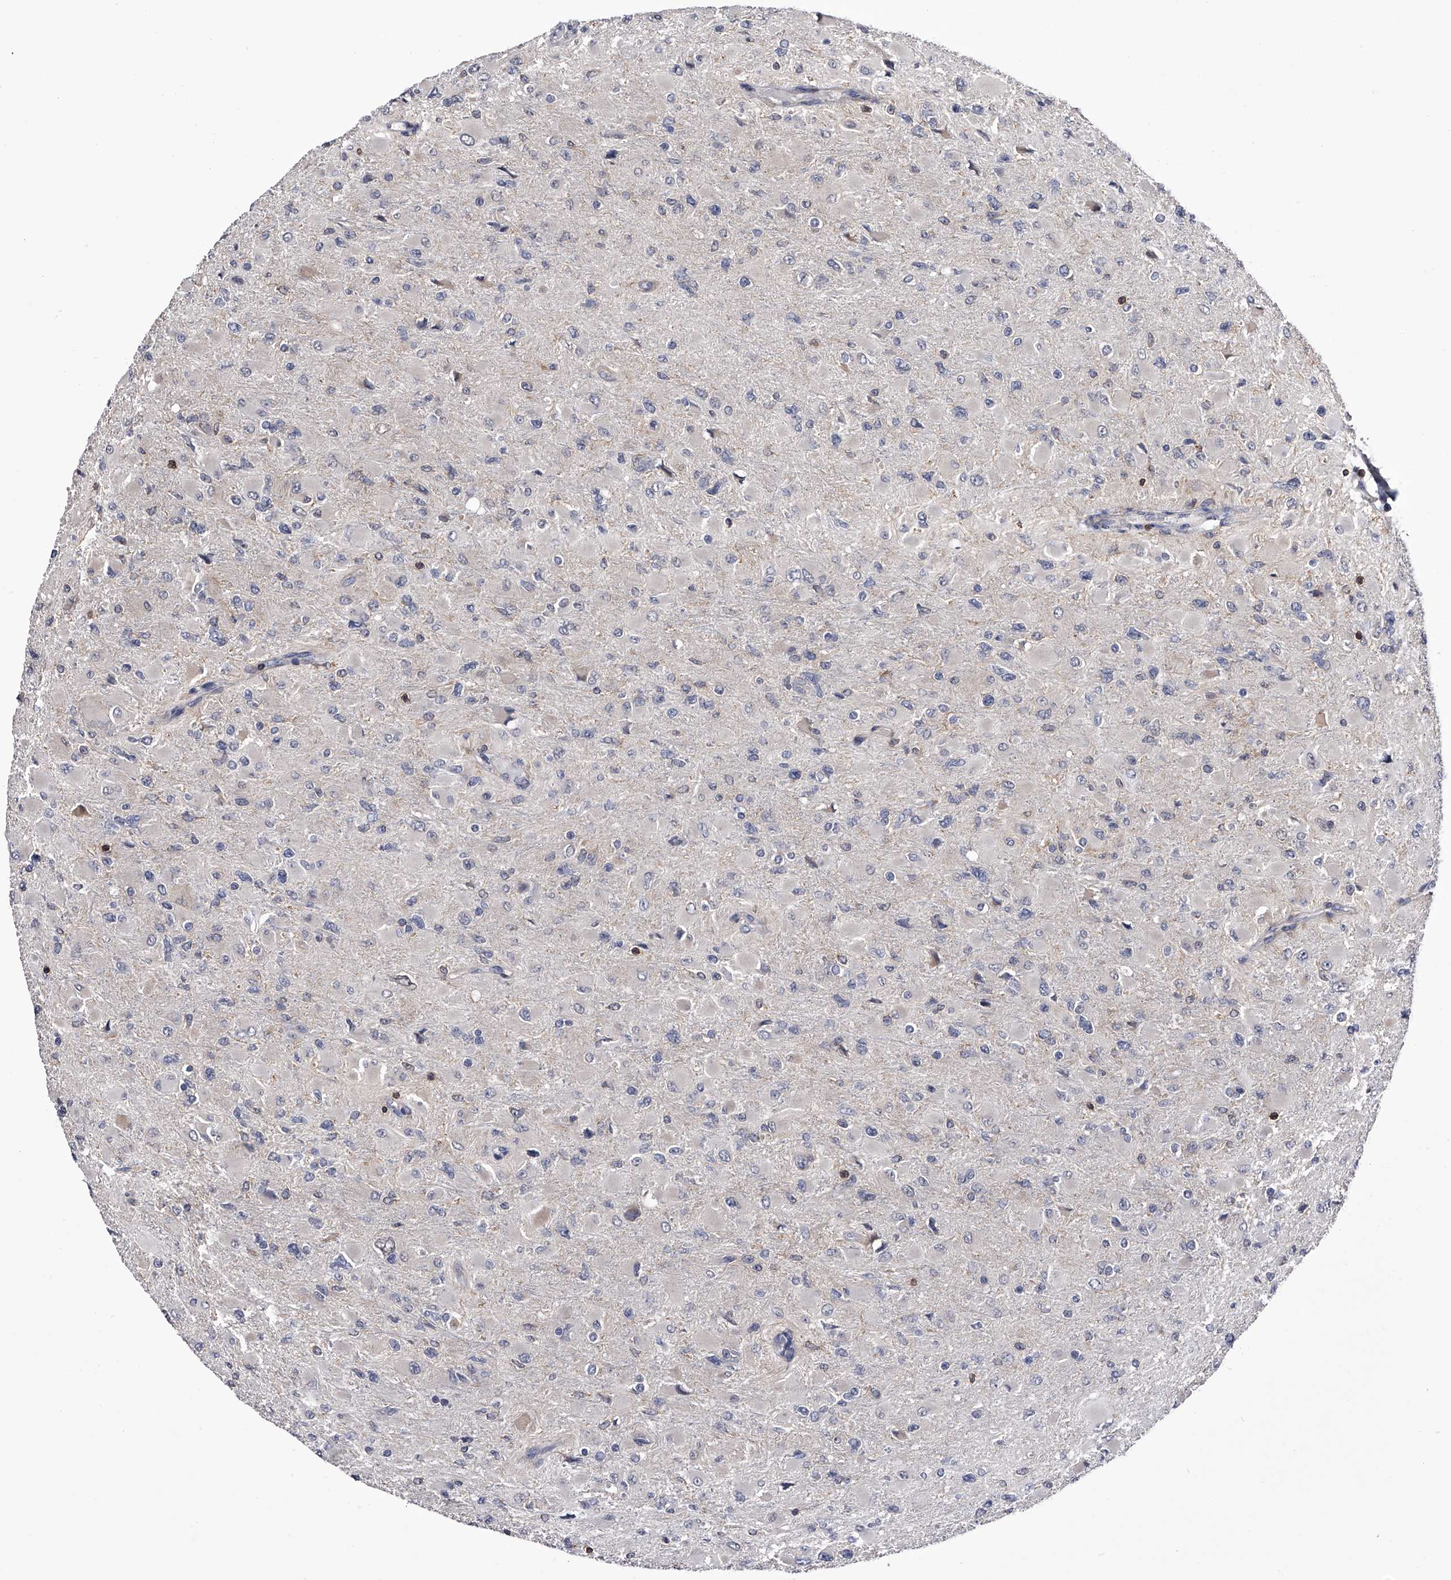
{"staining": {"intensity": "negative", "quantity": "none", "location": "none"}, "tissue": "glioma", "cell_type": "Tumor cells", "image_type": "cancer", "snomed": [{"axis": "morphology", "description": "Glioma, malignant, High grade"}, {"axis": "topography", "description": "Cerebral cortex"}], "caption": "High power microscopy image of an immunohistochemistry (IHC) micrograph of malignant glioma (high-grade), revealing no significant positivity in tumor cells. (DAB (3,3'-diaminobenzidine) immunohistochemistry visualized using brightfield microscopy, high magnification).", "gene": "PAN3", "patient": {"sex": "female", "age": 36}}